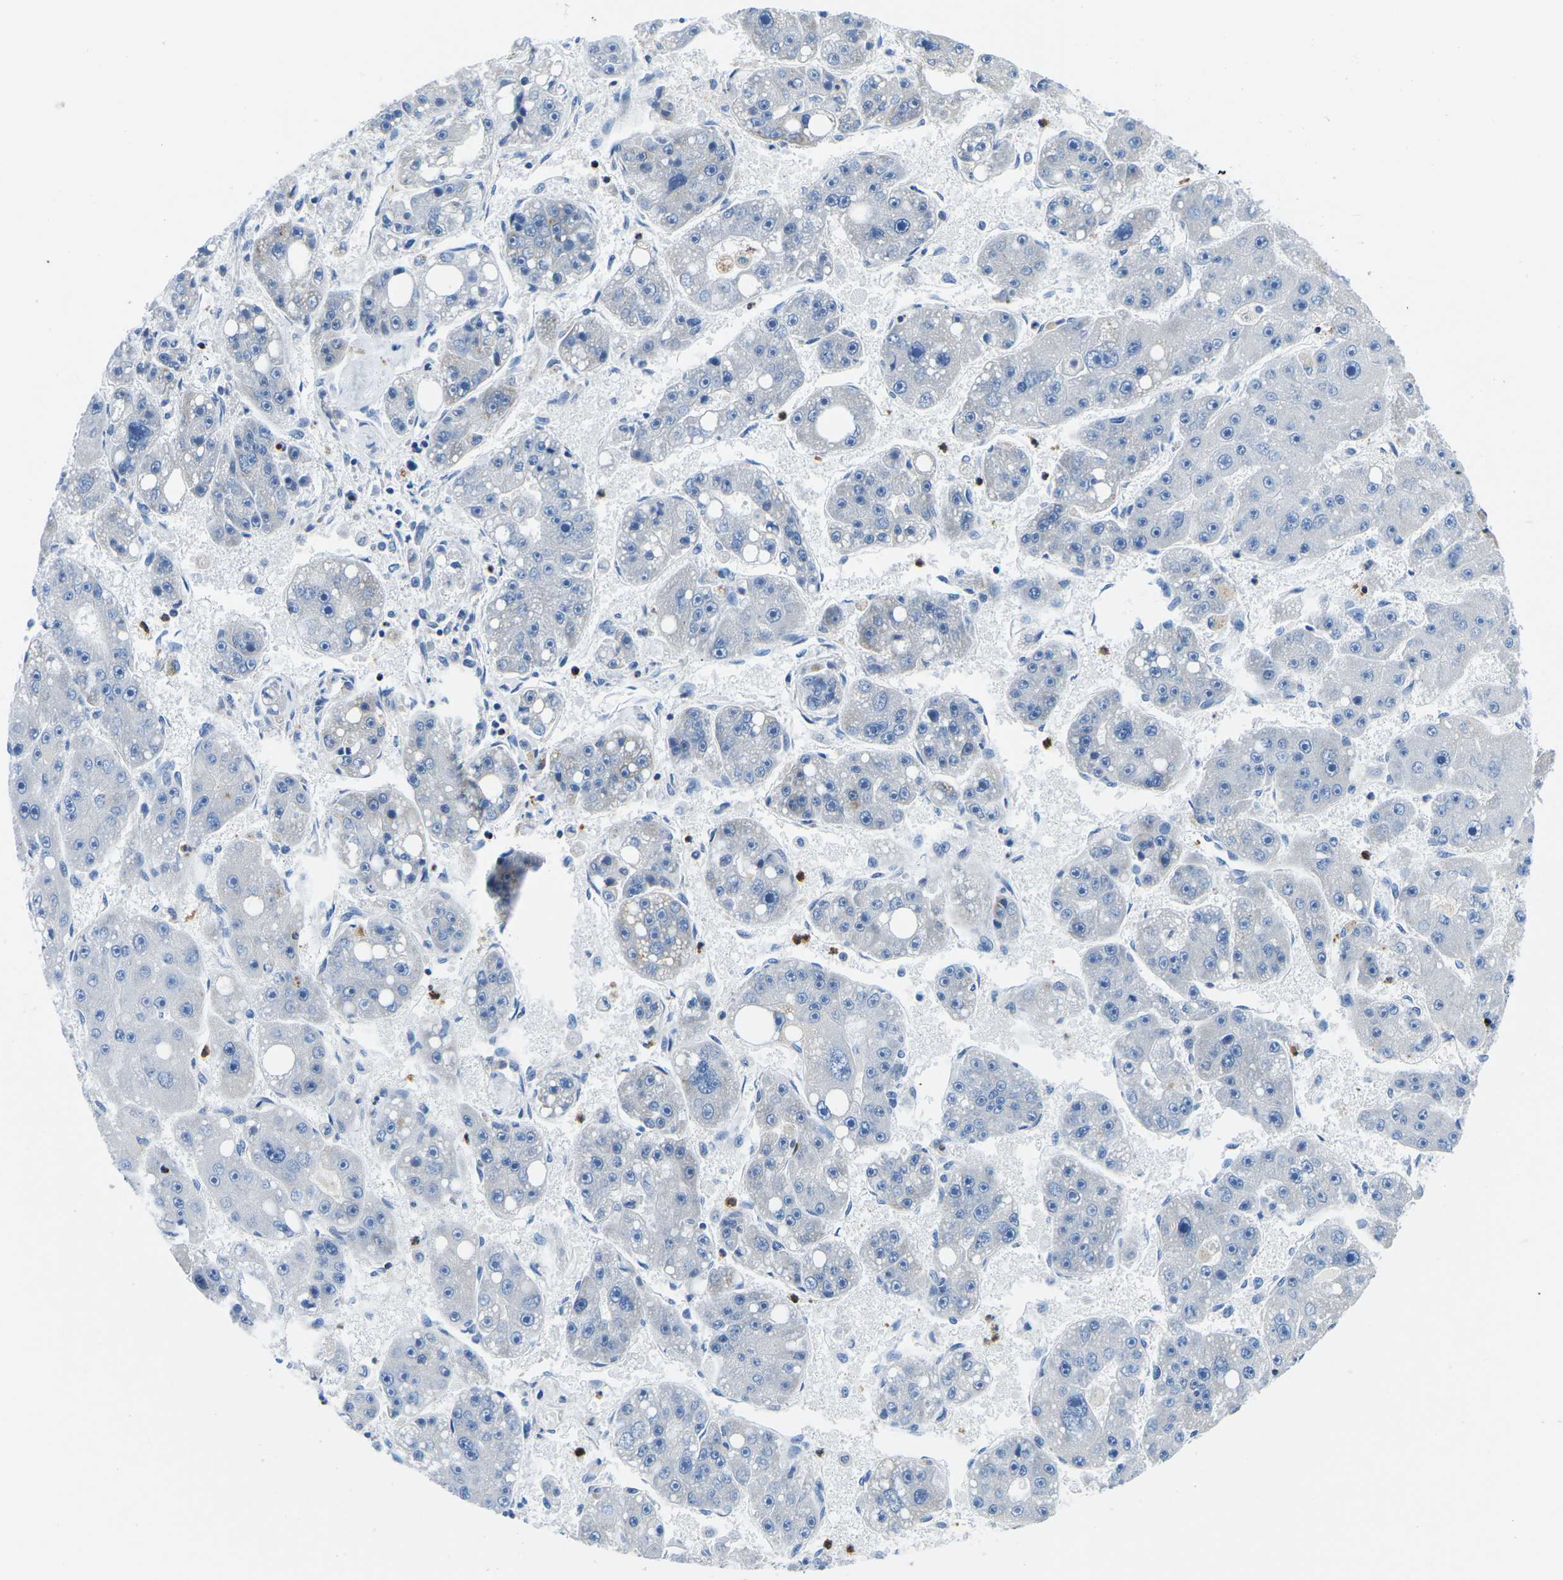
{"staining": {"intensity": "negative", "quantity": "none", "location": "none"}, "tissue": "liver cancer", "cell_type": "Tumor cells", "image_type": "cancer", "snomed": [{"axis": "morphology", "description": "Carcinoma, Hepatocellular, NOS"}, {"axis": "topography", "description": "Liver"}], "caption": "DAB (3,3'-diaminobenzidine) immunohistochemical staining of hepatocellular carcinoma (liver) shows no significant positivity in tumor cells.", "gene": "MC4R", "patient": {"sex": "female", "age": 61}}